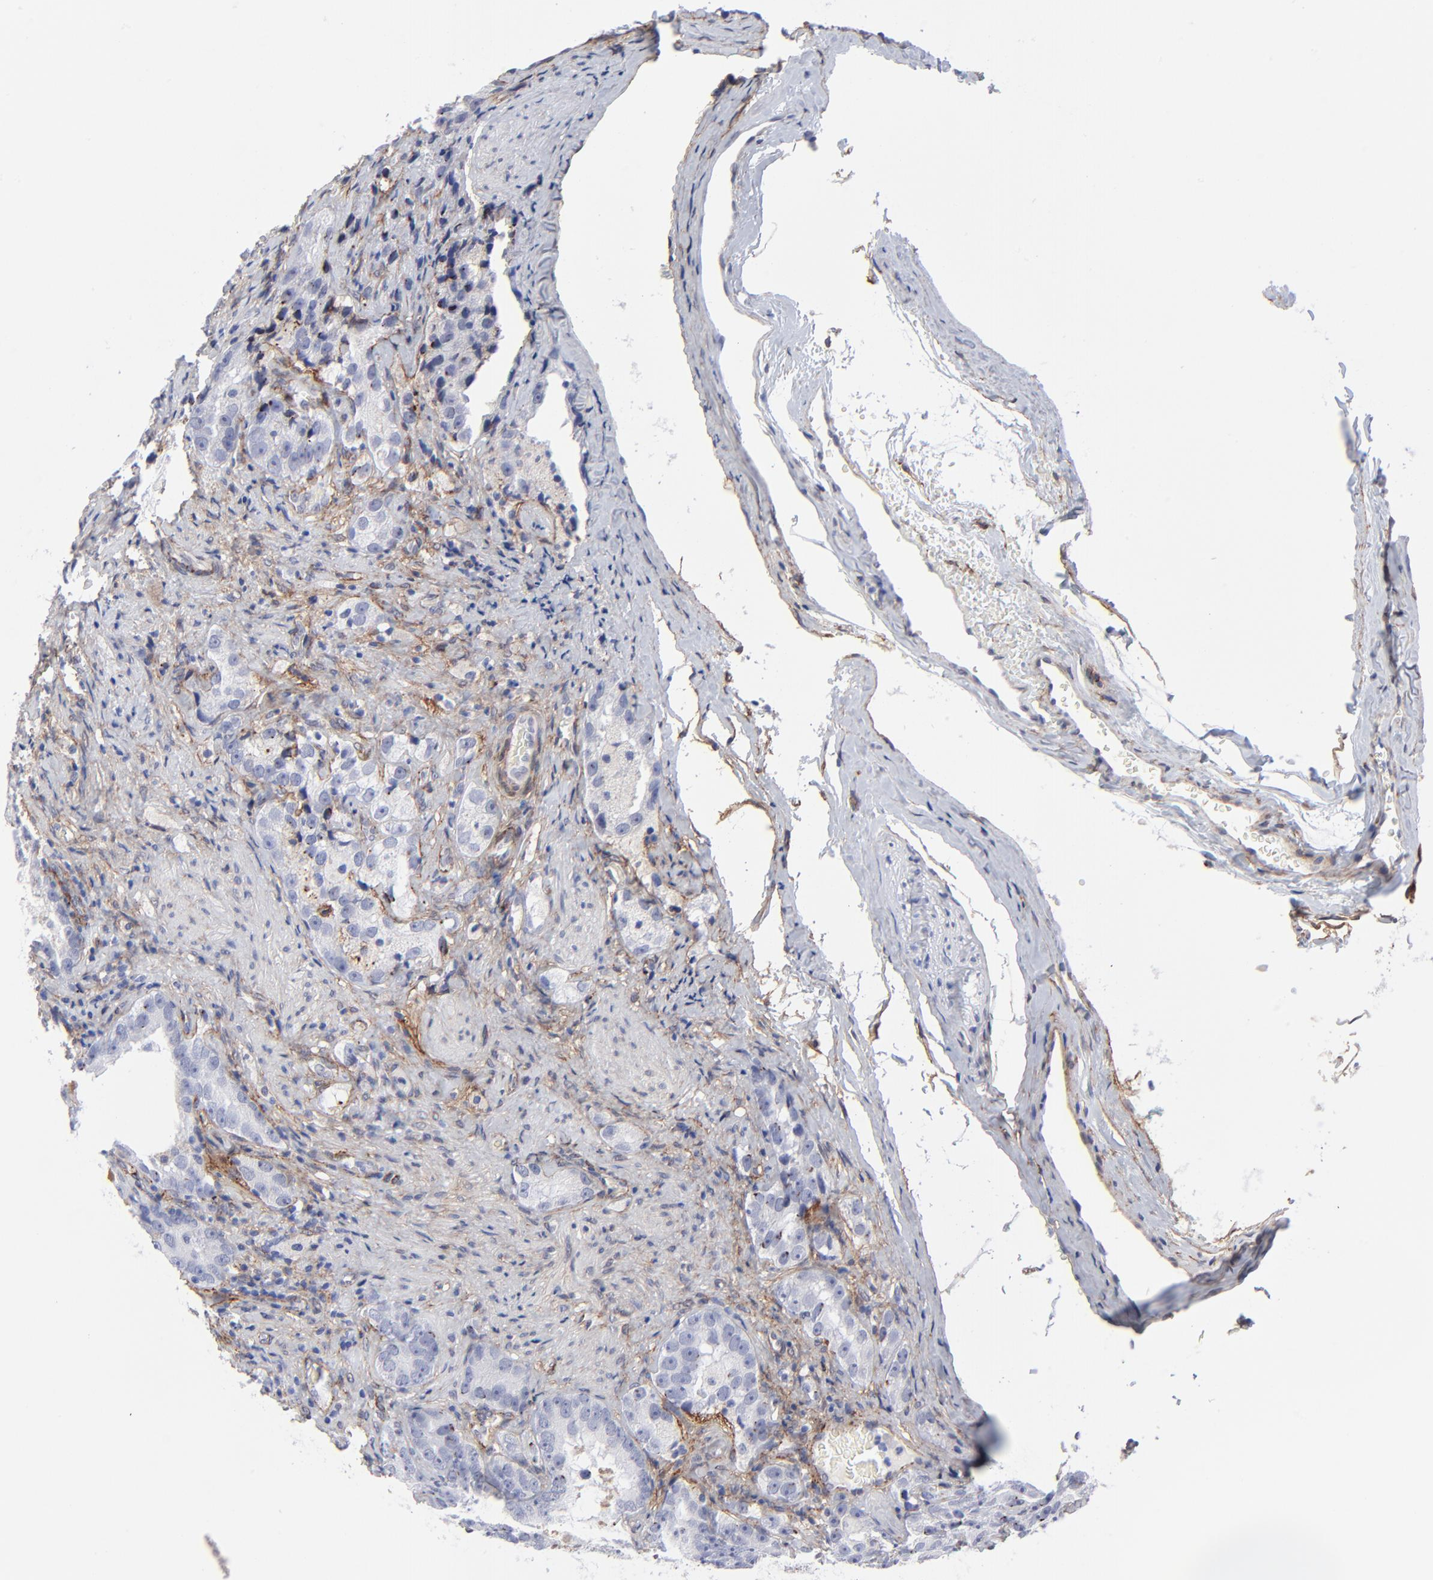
{"staining": {"intensity": "negative", "quantity": "none", "location": "none"}, "tissue": "prostate cancer", "cell_type": "Tumor cells", "image_type": "cancer", "snomed": [{"axis": "morphology", "description": "Adenocarcinoma, High grade"}, {"axis": "topography", "description": "Prostate"}], "caption": "An IHC micrograph of adenocarcinoma (high-grade) (prostate) is shown. There is no staining in tumor cells of adenocarcinoma (high-grade) (prostate).", "gene": "PDGFRB", "patient": {"sex": "male", "age": 63}}